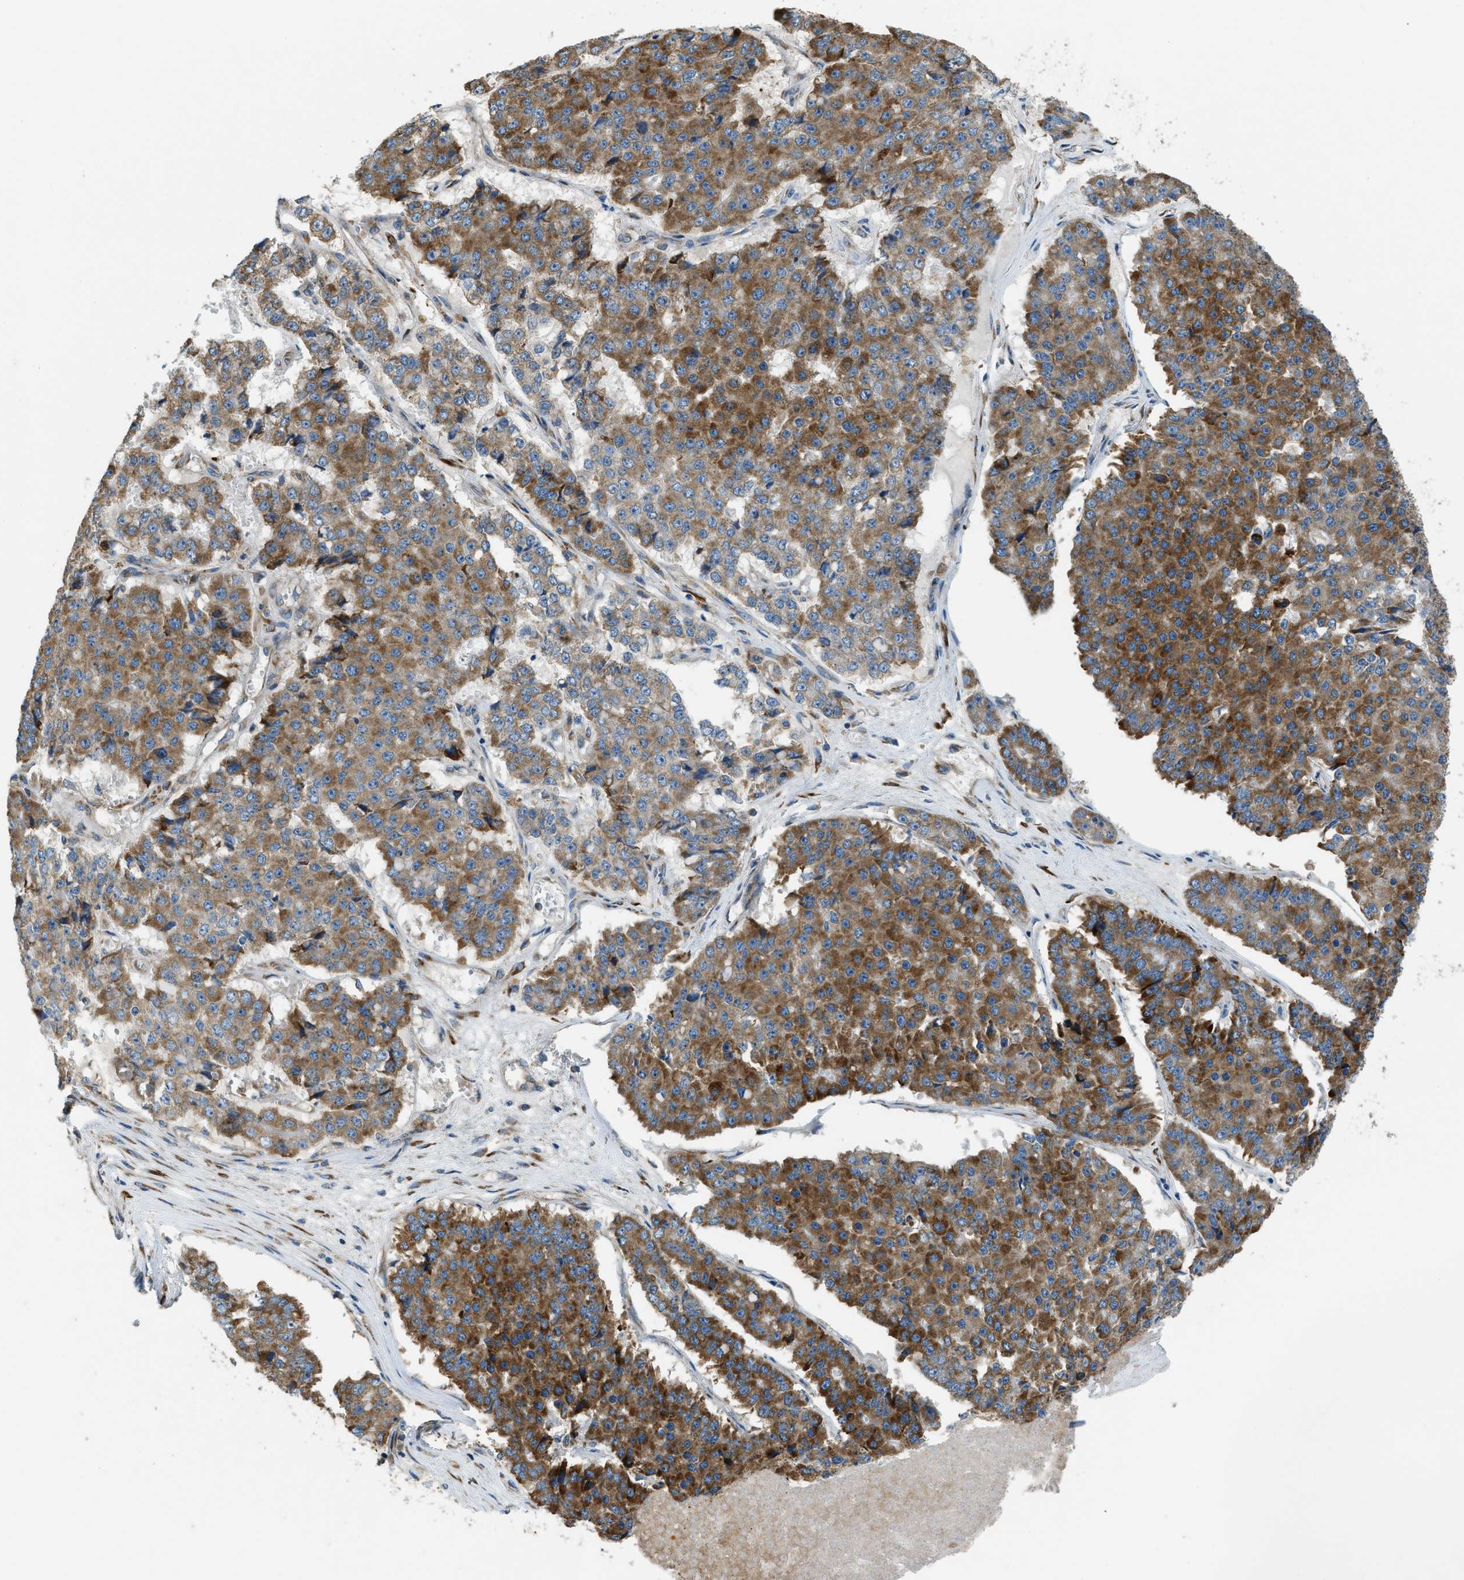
{"staining": {"intensity": "moderate", "quantity": ">75%", "location": "cytoplasmic/membranous"}, "tissue": "pancreatic cancer", "cell_type": "Tumor cells", "image_type": "cancer", "snomed": [{"axis": "morphology", "description": "Adenocarcinoma, NOS"}, {"axis": "topography", "description": "Pancreas"}], "caption": "Tumor cells show medium levels of moderate cytoplasmic/membranous positivity in approximately >75% of cells in human pancreatic cancer (adenocarcinoma).", "gene": "GIMAP8", "patient": {"sex": "male", "age": 50}}